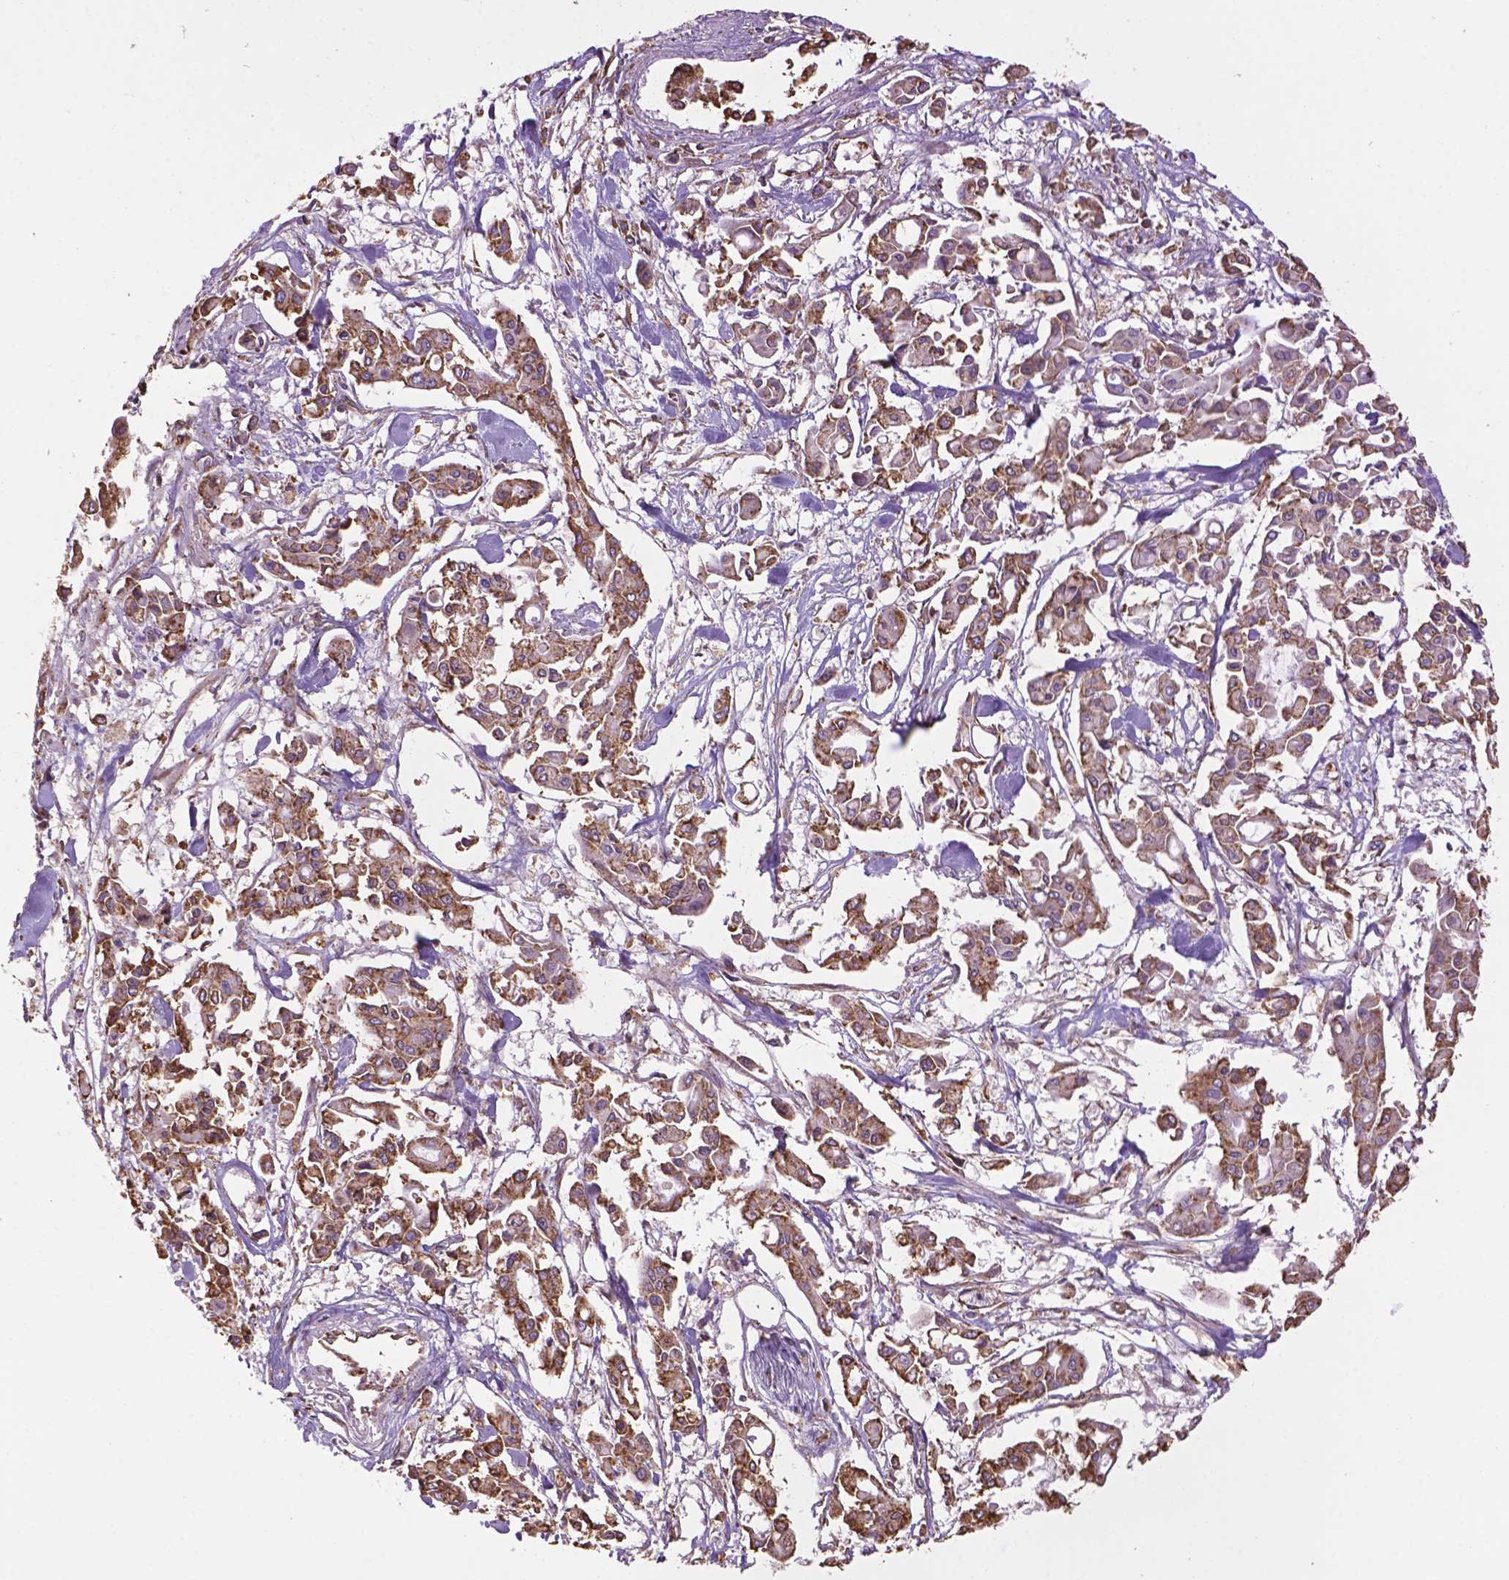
{"staining": {"intensity": "moderate", "quantity": ">75%", "location": "cytoplasmic/membranous"}, "tissue": "pancreatic cancer", "cell_type": "Tumor cells", "image_type": "cancer", "snomed": [{"axis": "morphology", "description": "Adenocarcinoma, NOS"}, {"axis": "topography", "description": "Pancreas"}], "caption": "Human pancreatic adenocarcinoma stained with a brown dye exhibits moderate cytoplasmic/membranous positive positivity in approximately >75% of tumor cells.", "gene": "PPP2R5E", "patient": {"sex": "male", "age": 61}}